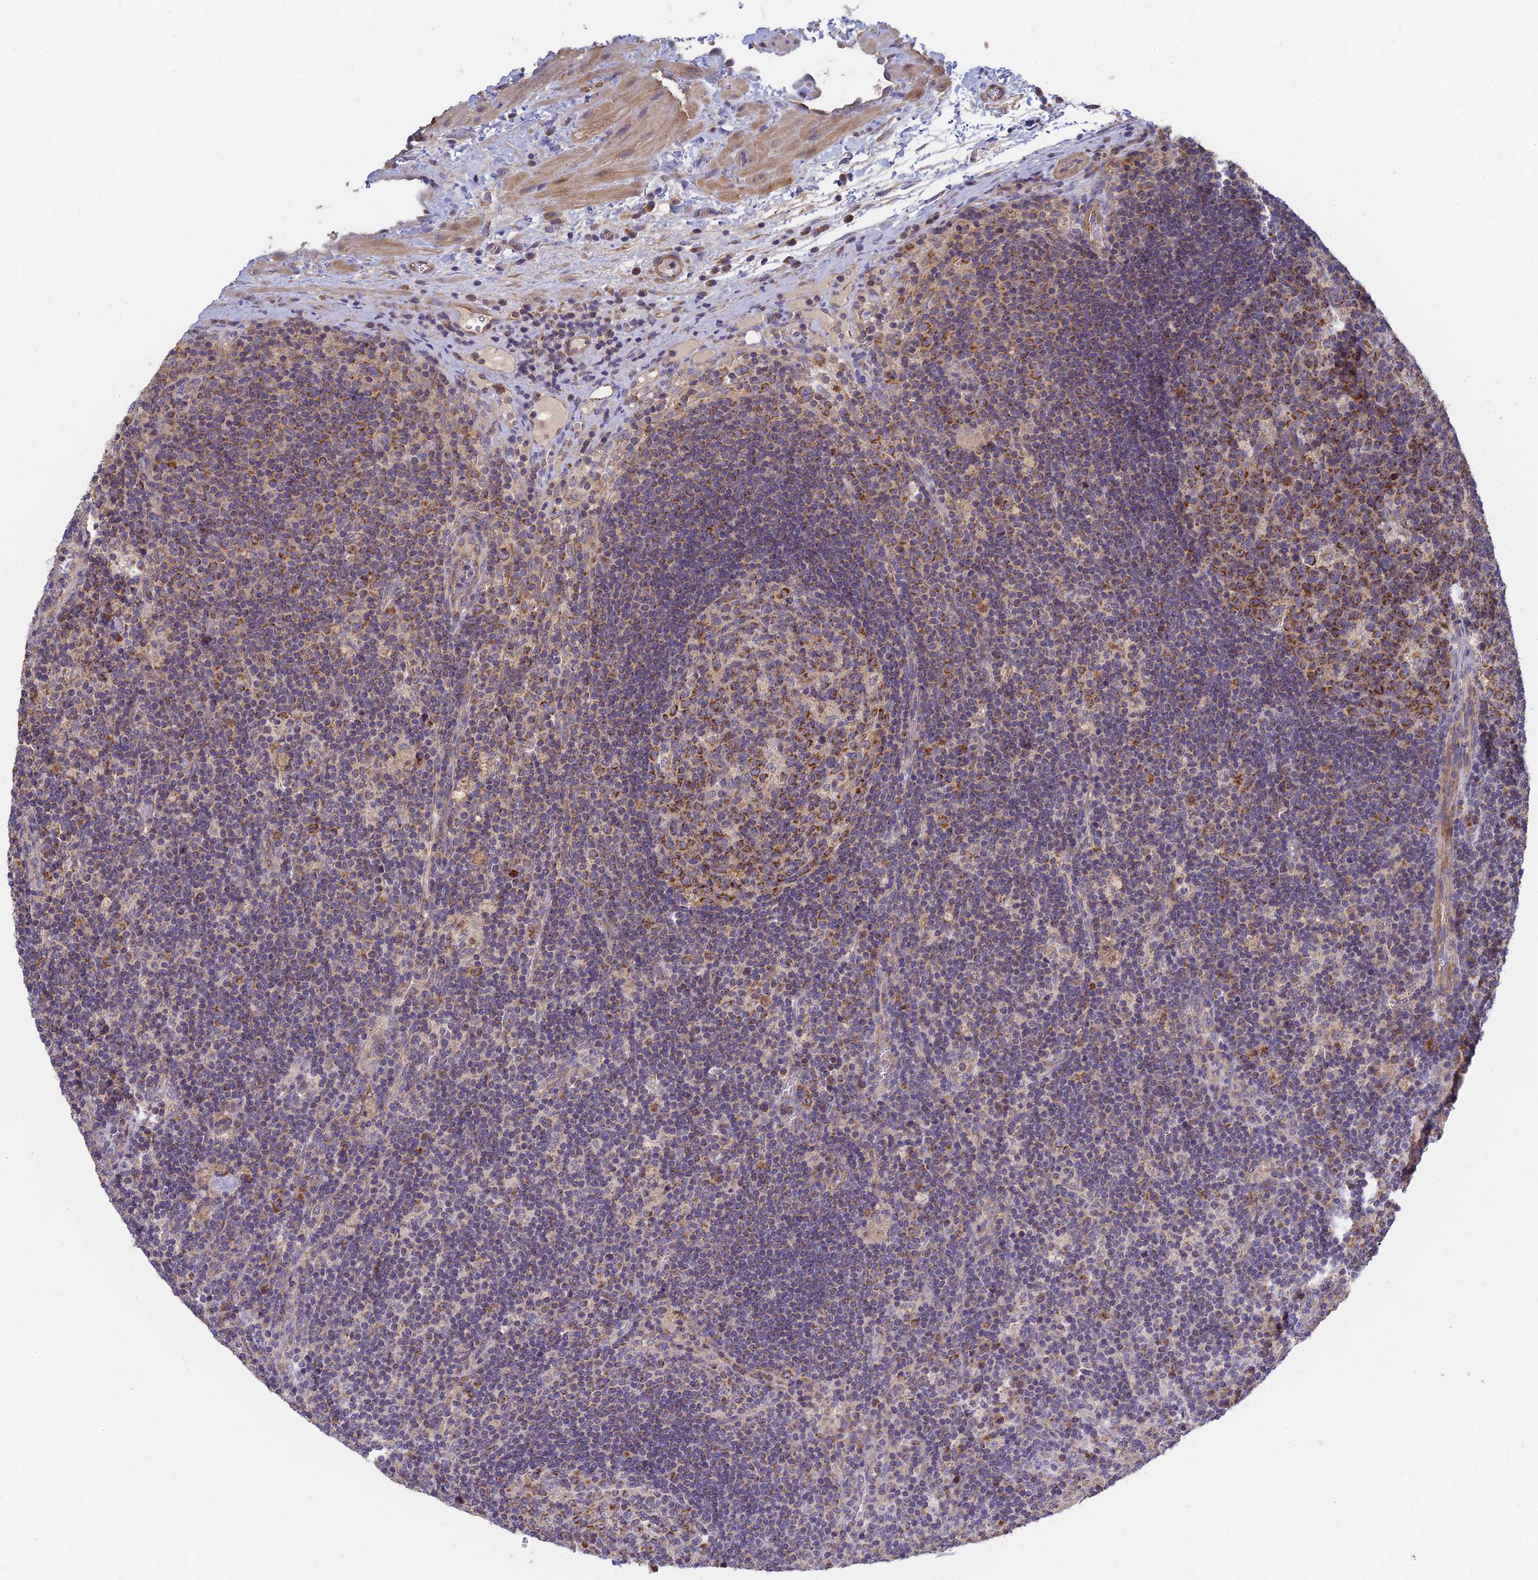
{"staining": {"intensity": "moderate", "quantity": "25%-75%", "location": "cytoplasmic/membranous"}, "tissue": "lymph node", "cell_type": "Germinal center cells", "image_type": "normal", "snomed": [{"axis": "morphology", "description": "Normal tissue, NOS"}, {"axis": "topography", "description": "Lymph node"}], "caption": "An image of human lymph node stained for a protein shows moderate cytoplasmic/membranous brown staining in germinal center cells.", "gene": "MRPL15", "patient": {"sex": "male", "age": 58}}